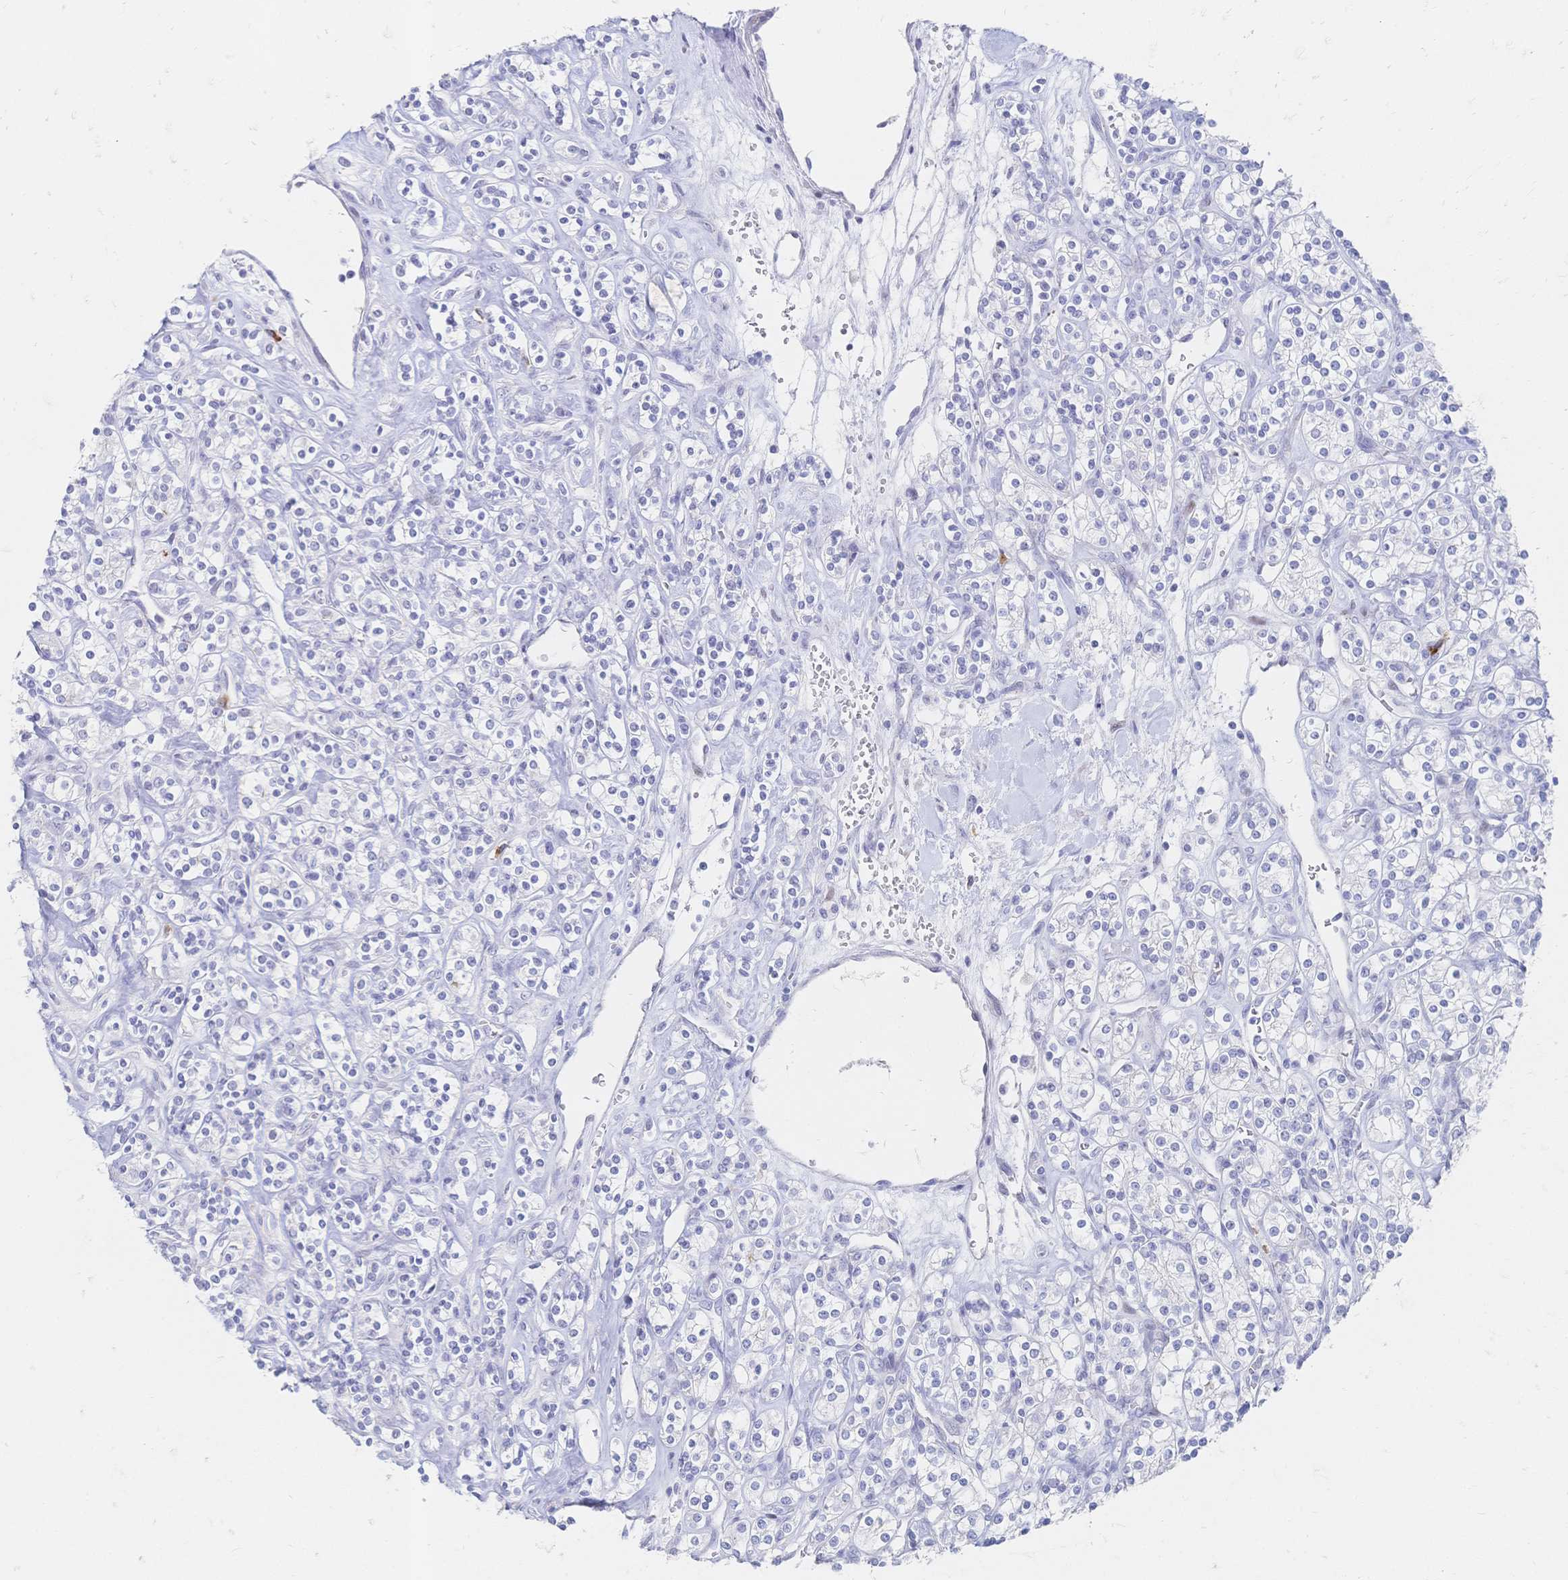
{"staining": {"intensity": "negative", "quantity": "none", "location": "none"}, "tissue": "renal cancer", "cell_type": "Tumor cells", "image_type": "cancer", "snomed": [{"axis": "morphology", "description": "Adenocarcinoma, NOS"}, {"axis": "topography", "description": "Kidney"}], "caption": "Immunohistochemical staining of human adenocarcinoma (renal) demonstrates no significant staining in tumor cells. (Brightfield microscopy of DAB immunohistochemistry (IHC) at high magnification).", "gene": "PSORS1C2", "patient": {"sex": "male", "age": 77}}